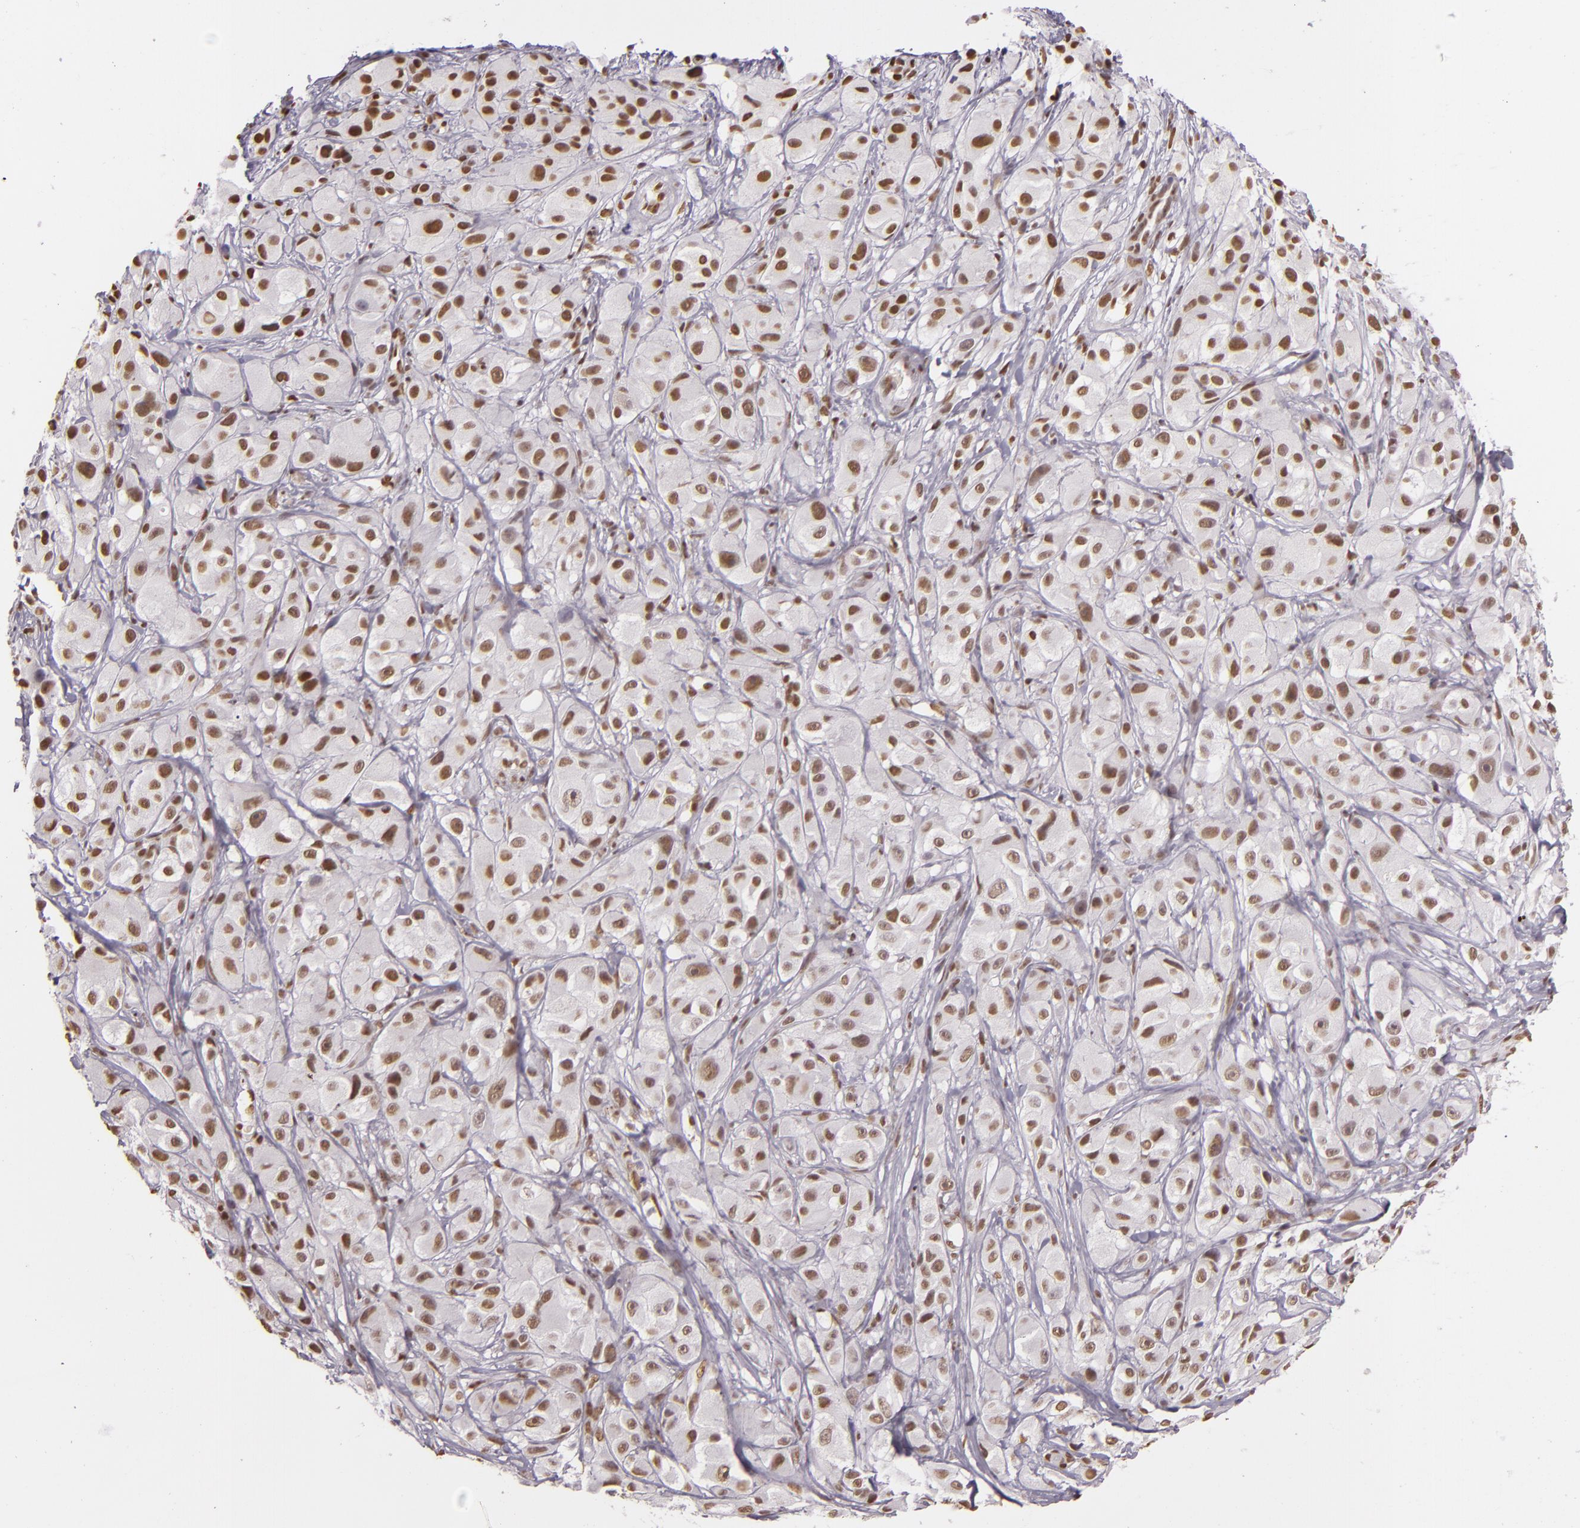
{"staining": {"intensity": "weak", "quantity": ">75%", "location": "nuclear"}, "tissue": "melanoma", "cell_type": "Tumor cells", "image_type": "cancer", "snomed": [{"axis": "morphology", "description": "Malignant melanoma, NOS"}, {"axis": "topography", "description": "Skin"}], "caption": "About >75% of tumor cells in malignant melanoma exhibit weak nuclear protein positivity as visualized by brown immunohistochemical staining.", "gene": "PAPOLA", "patient": {"sex": "male", "age": 56}}